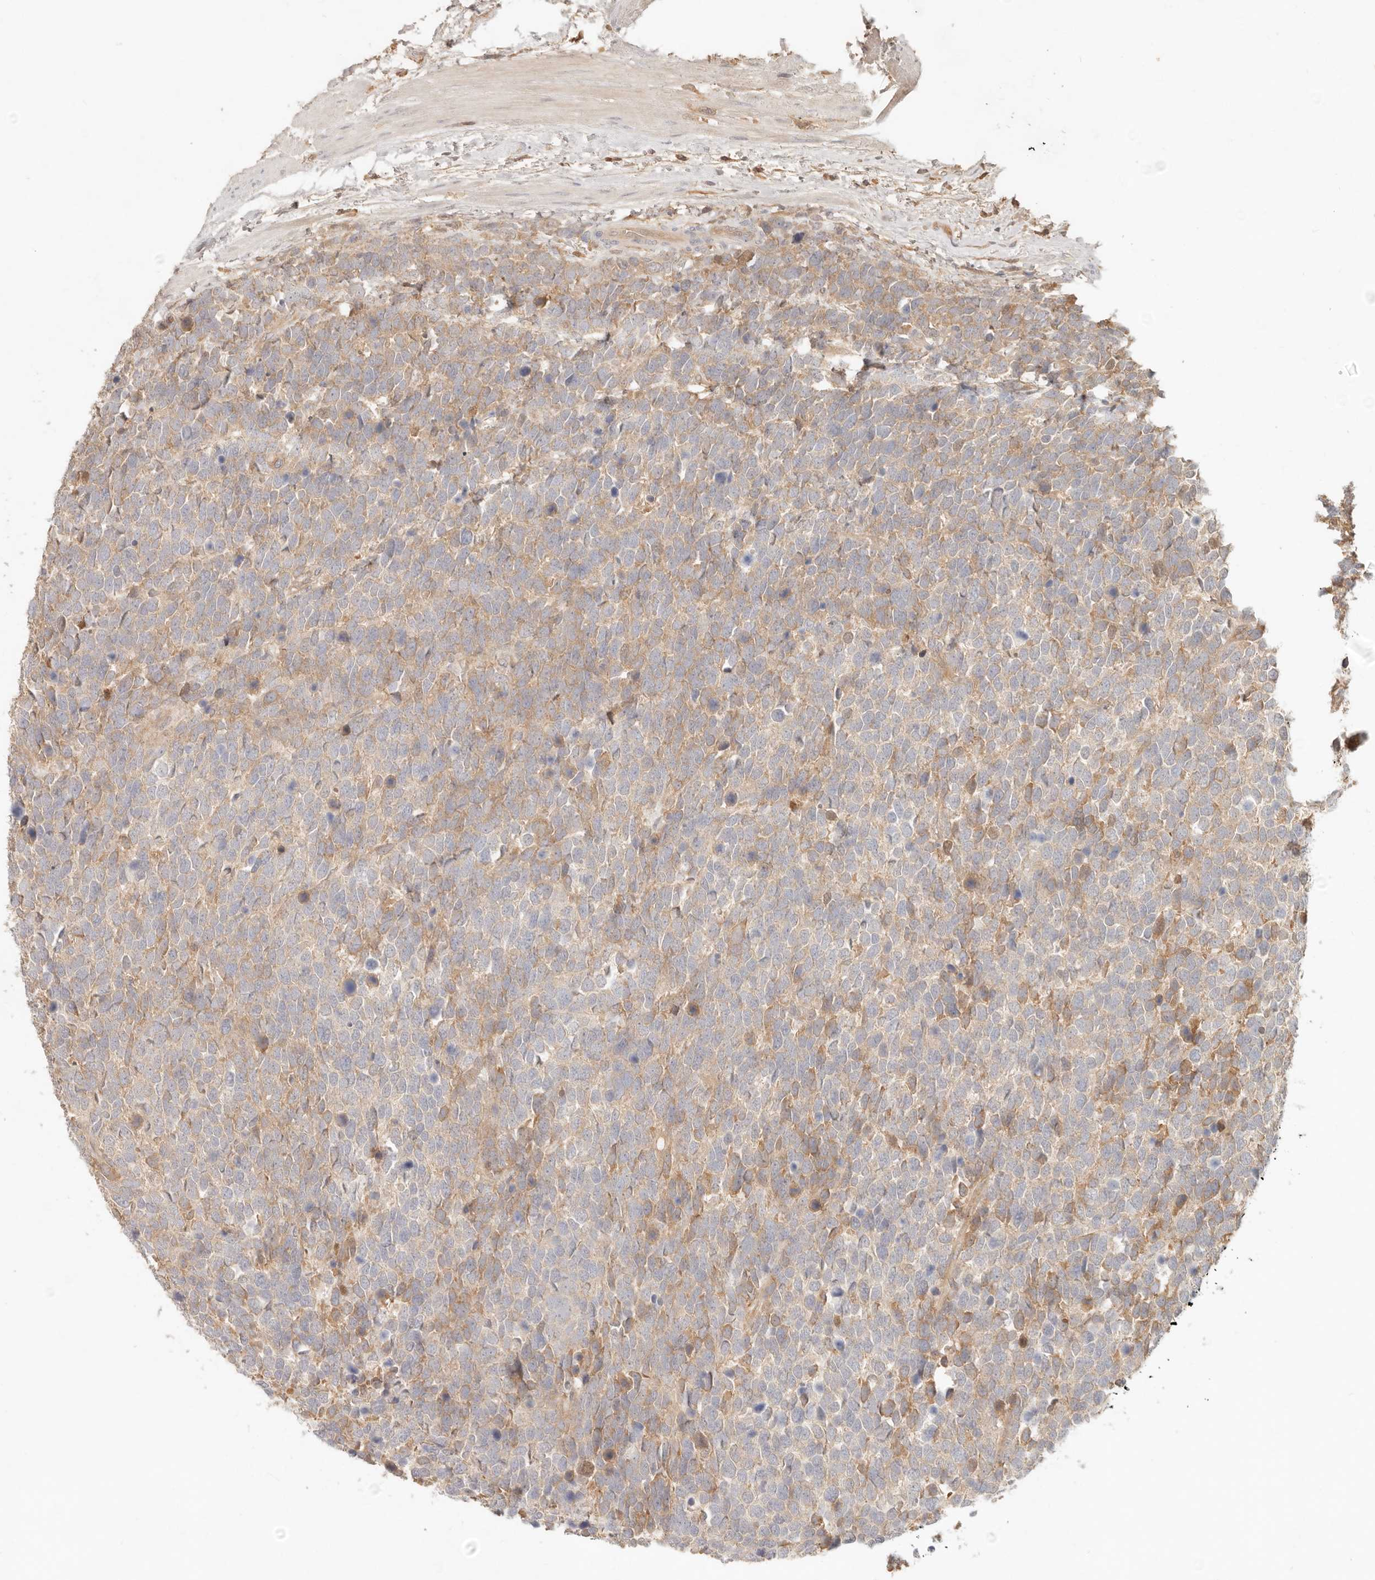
{"staining": {"intensity": "weak", "quantity": "25%-75%", "location": "cytoplasmic/membranous"}, "tissue": "urothelial cancer", "cell_type": "Tumor cells", "image_type": "cancer", "snomed": [{"axis": "morphology", "description": "Urothelial carcinoma, High grade"}, {"axis": "topography", "description": "Urinary bladder"}], "caption": "The micrograph displays immunohistochemical staining of urothelial cancer. There is weak cytoplasmic/membranous expression is seen in approximately 25%-75% of tumor cells. The staining is performed using DAB (3,3'-diaminobenzidine) brown chromogen to label protein expression. The nuclei are counter-stained blue using hematoxylin.", "gene": "NECAP2", "patient": {"sex": "female", "age": 82}}